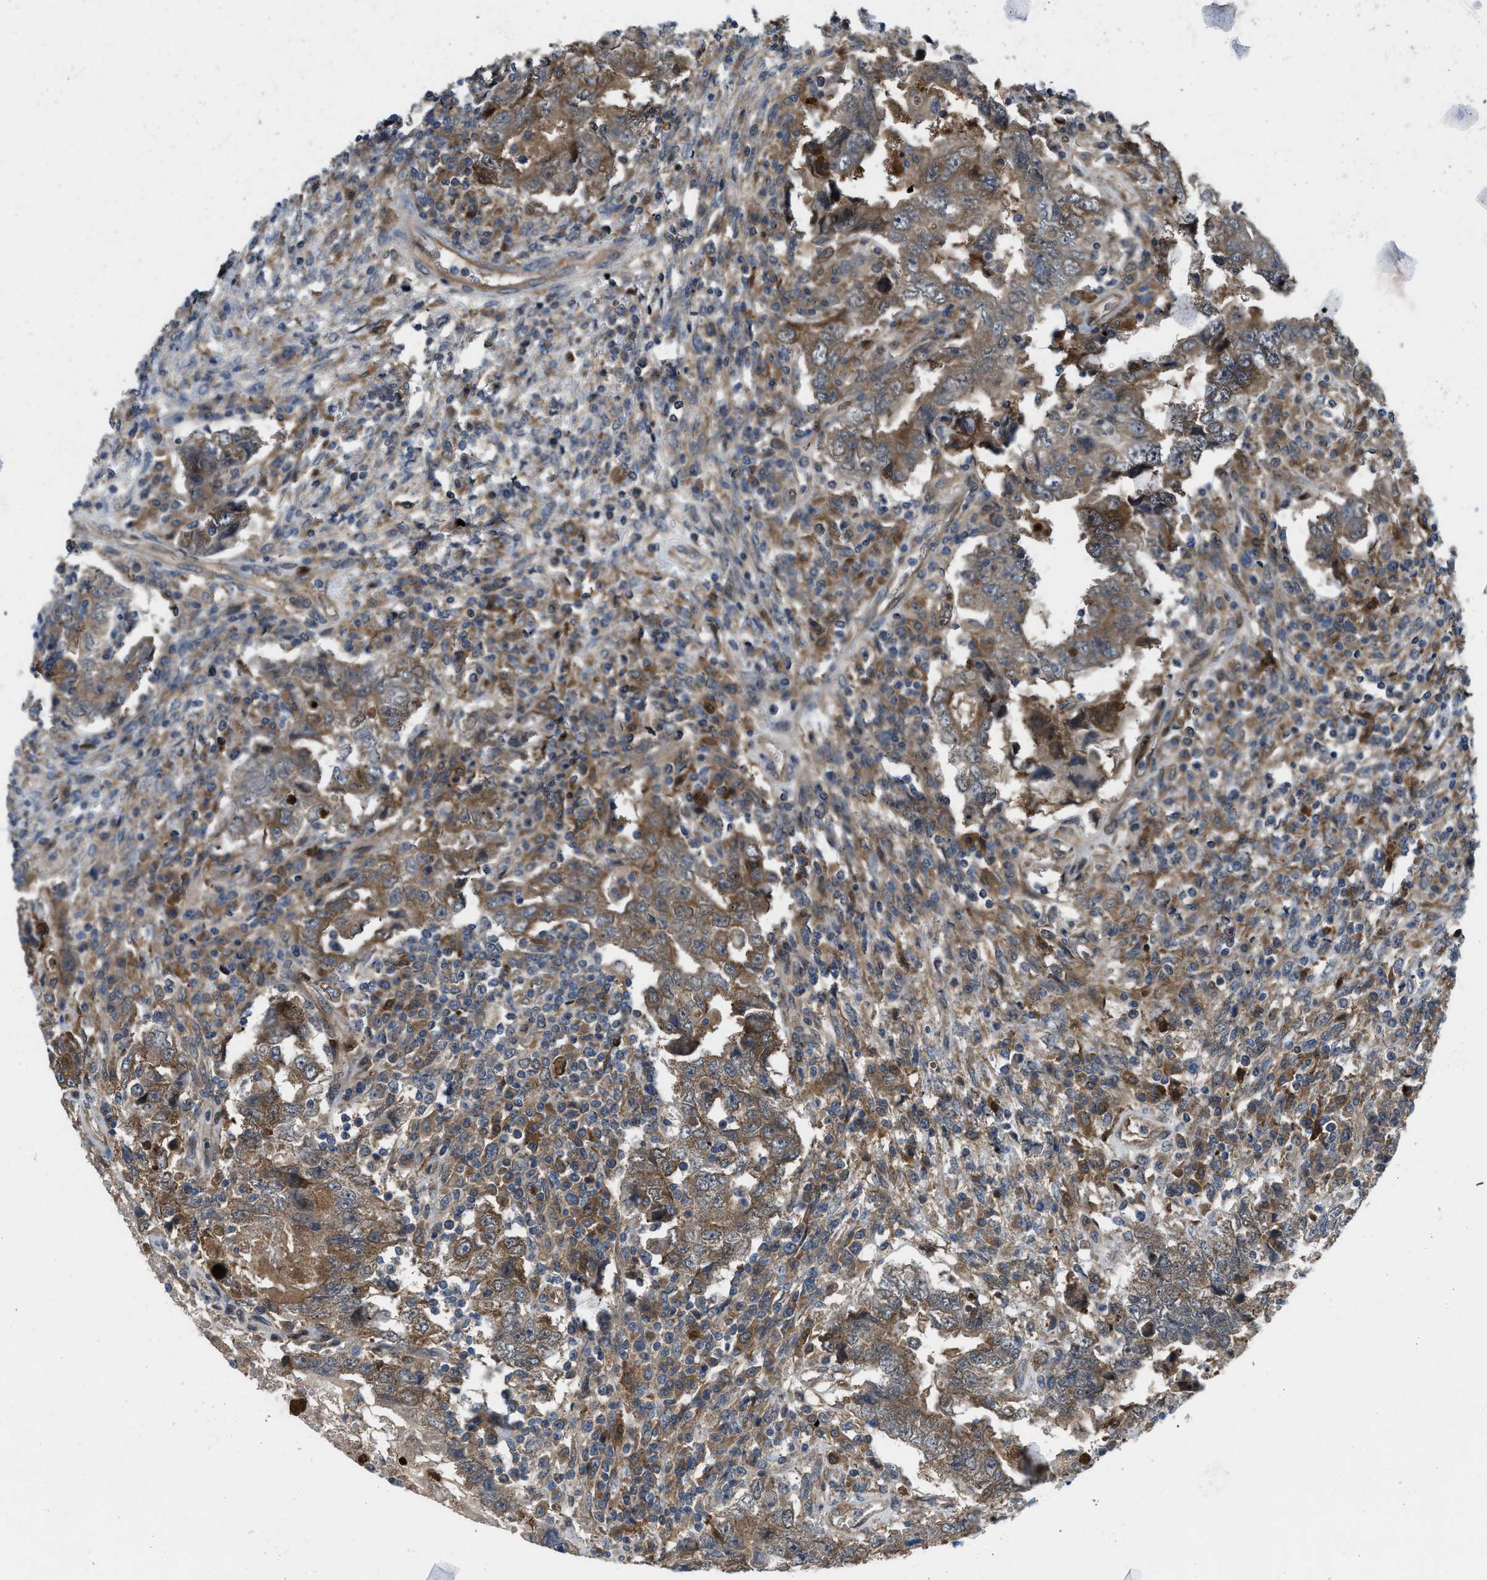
{"staining": {"intensity": "moderate", "quantity": ">75%", "location": "cytoplasmic/membranous"}, "tissue": "testis cancer", "cell_type": "Tumor cells", "image_type": "cancer", "snomed": [{"axis": "morphology", "description": "Carcinoma, Embryonal, NOS"}, {"axis": "topography", "description": "Testis"}], "caption": "Immunohistochemical staining of testis embryonal carcinoma exhibits moderate cytoplasmic/membranous protein positivity in approximately >75% of tumor cells.", "gene": "BAZ2B", "patient": {"sex": "male", "age": 26}}